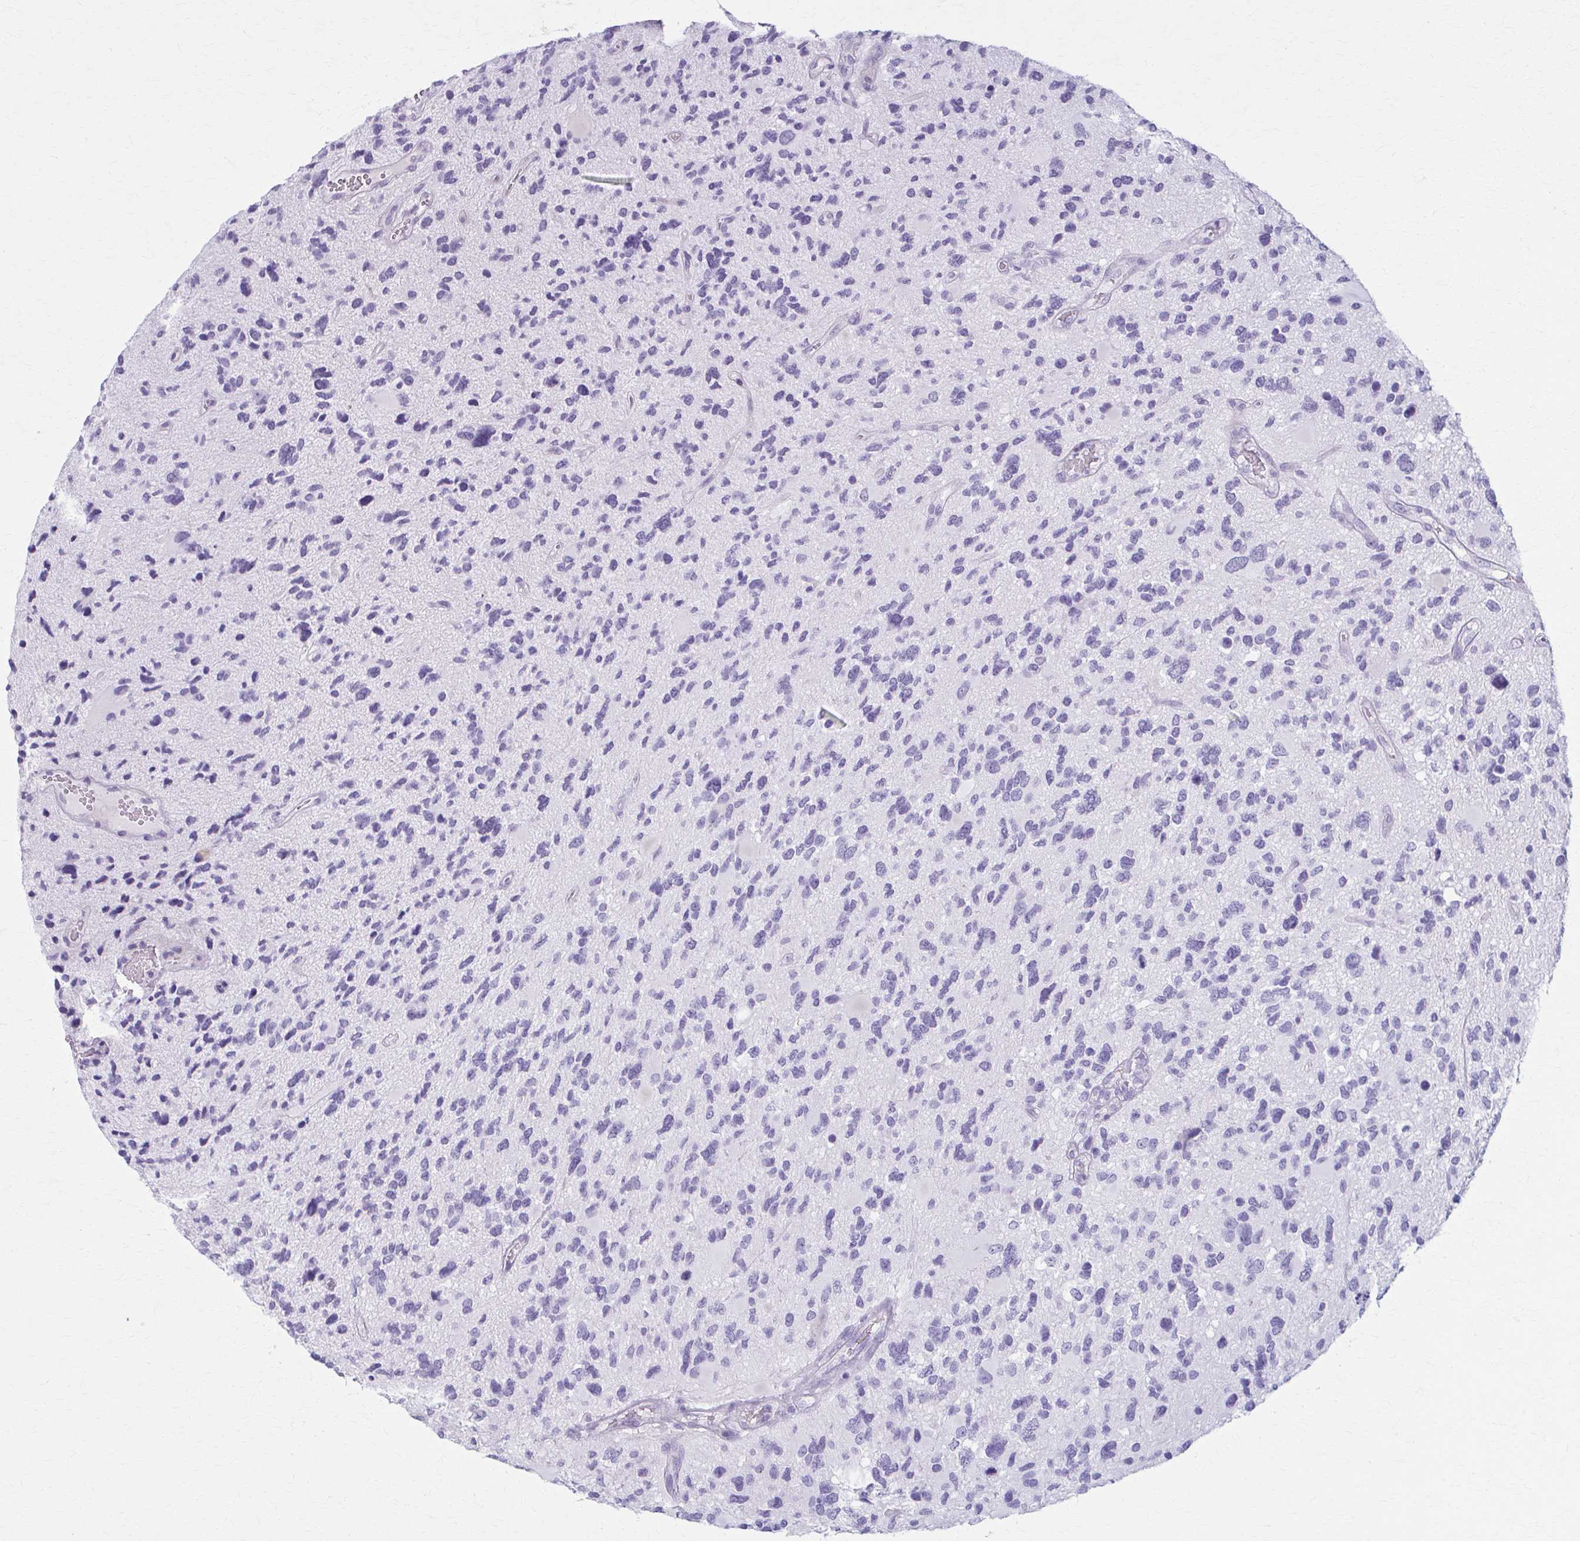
{"staining": {"intensity": "negative", "quantity": "none", "location": "none"}, "tissue": "glioma", "cell_type": "Tumor cells", "image_type": "cancer", "snomed": [{"axis": "morphology", "description": "Glioma, malignant, High grade"}, {"axis": "topography", "description": "Brain"}], "caption": "IHC image of neoplastic tissue: human glioma stained with DAB shows no significant protein positivity in tumor cells.", "gene": "LDLRAP1", "patient": {"sex": "female", "age": 11}}